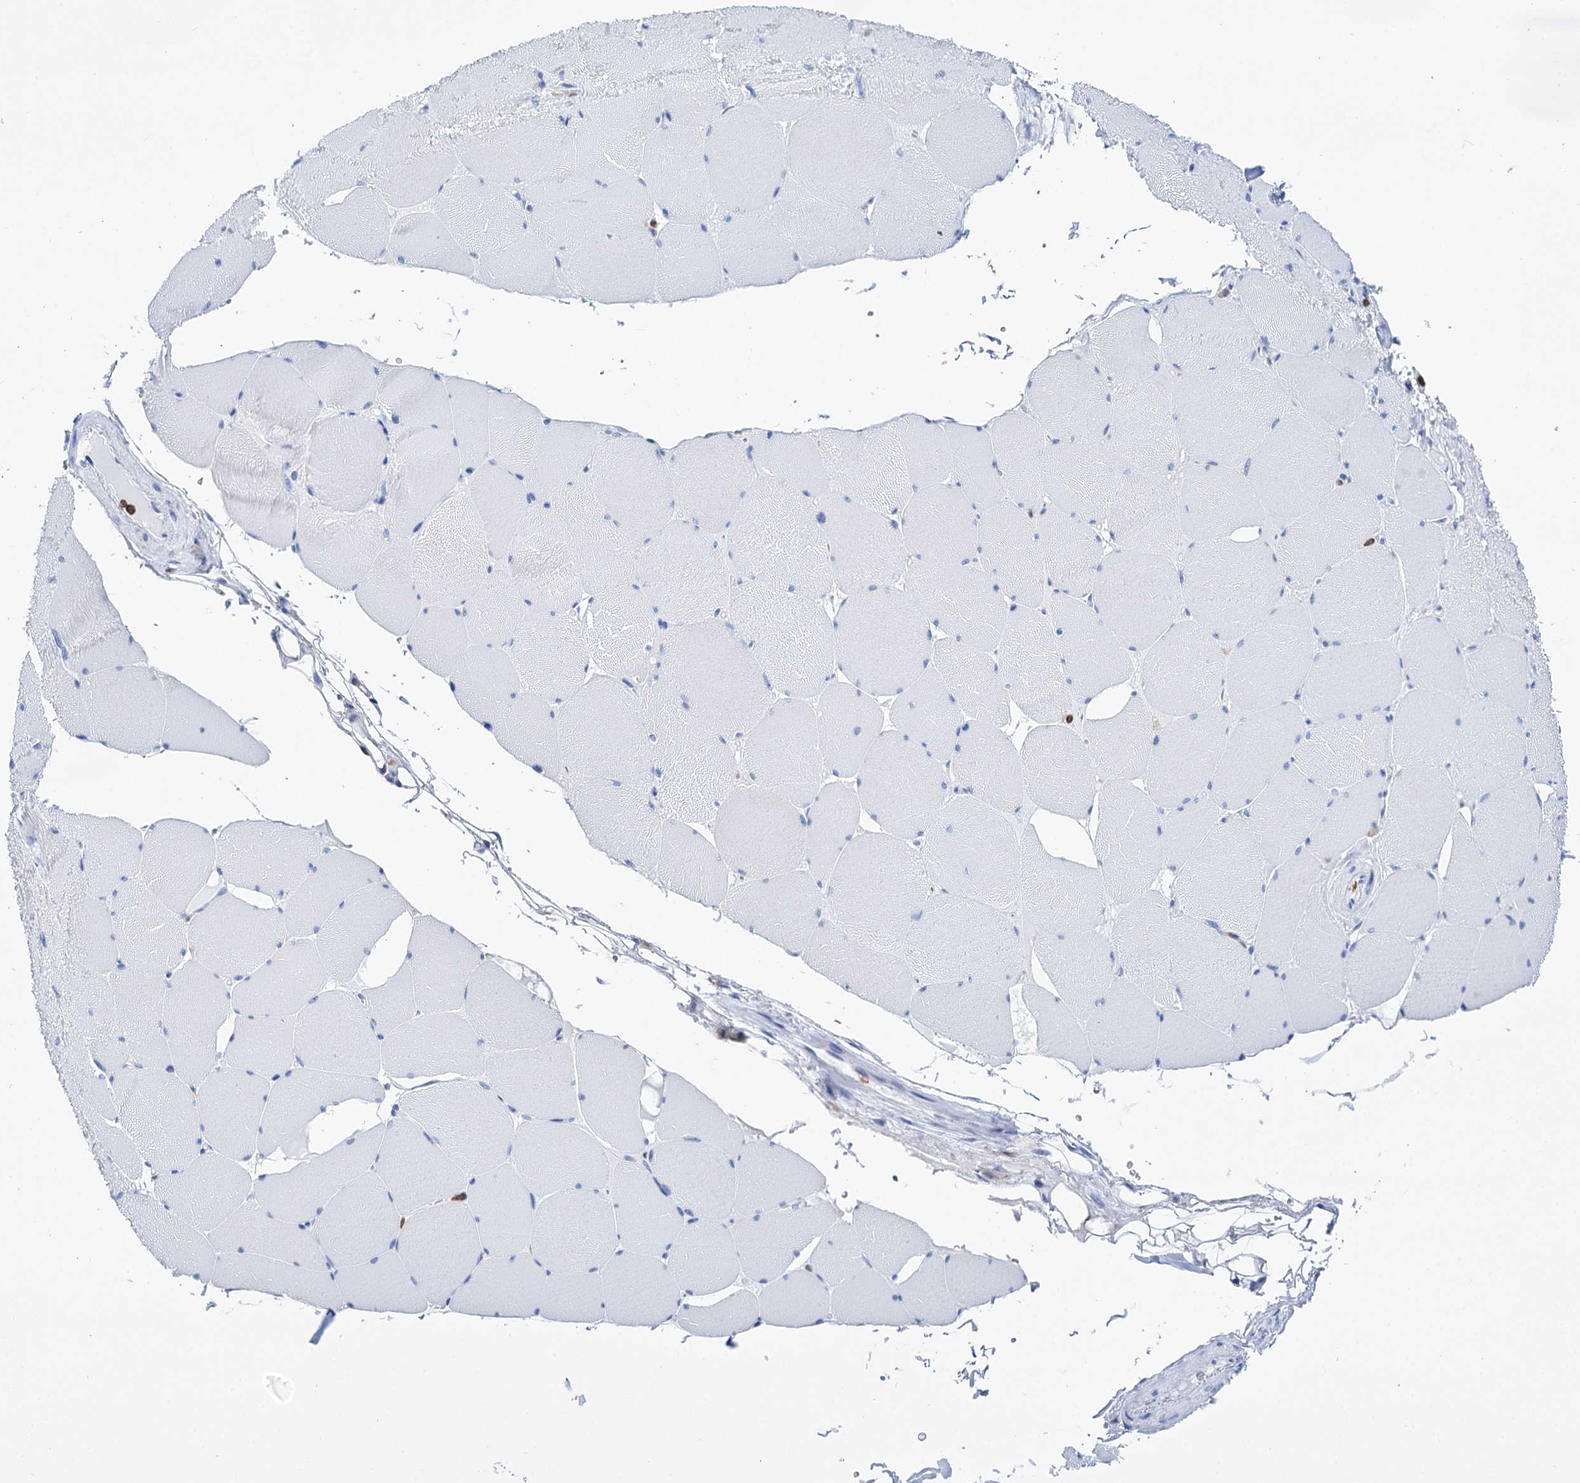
{"staining": {"intensity": "negative", "quantity": "none", "location": "none"}, "tissue": "skeletal muscle", "cell_type": "Myocytes", "image_type": "normal", "snomed": [{"axis": "morphology", "description": "Normal tissue, NOS"}, {"axis": "topography", "description": "Skeletal muscle"}, {"axis": "topography", "description": "Head-Neck"}], "caption": "Skeletal muscle stained for a protein using IHC exhibits no positivity myocytes.", "gene": "DEF6", "patient": {"sex": "male", "age": 66}}